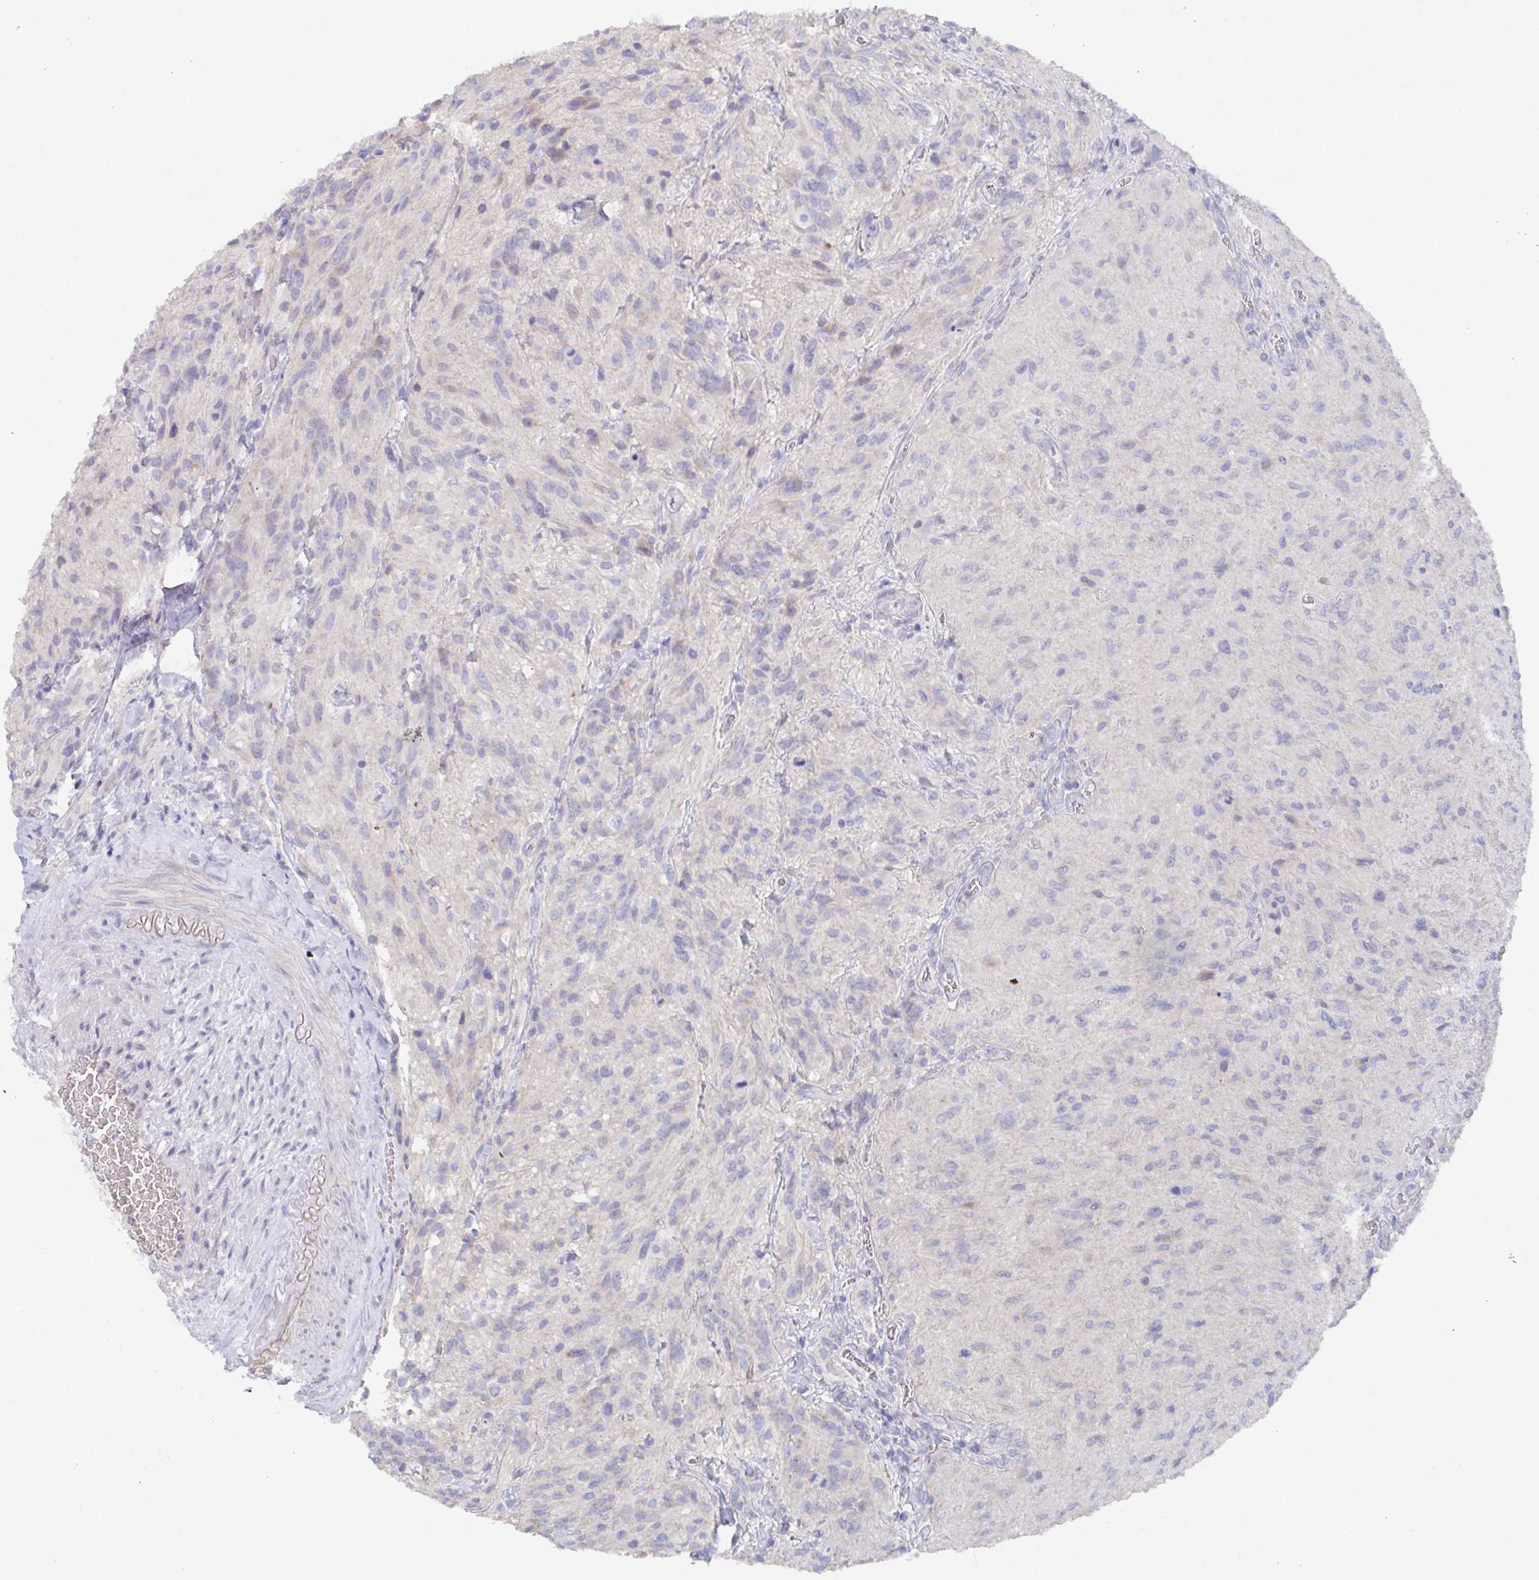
{"staining": {"intensity": "negative", "quantity": "none", "location": "none"}, "tissue": "glioma", "cell_type": "Tumor cells", "image_type": "cancer", "snomed": [{"axis": "morphology", "description": "Glioma, malignant, High grade"}, {"axis": "topography", "description": "Brain"}], "caption": "An immunohistochemistry photomicrograph of glioma is shown. There is no staining in tumor cells of glioma.", "gene": "KCNK5", "patient": {"sex": "male", "age": 47}}